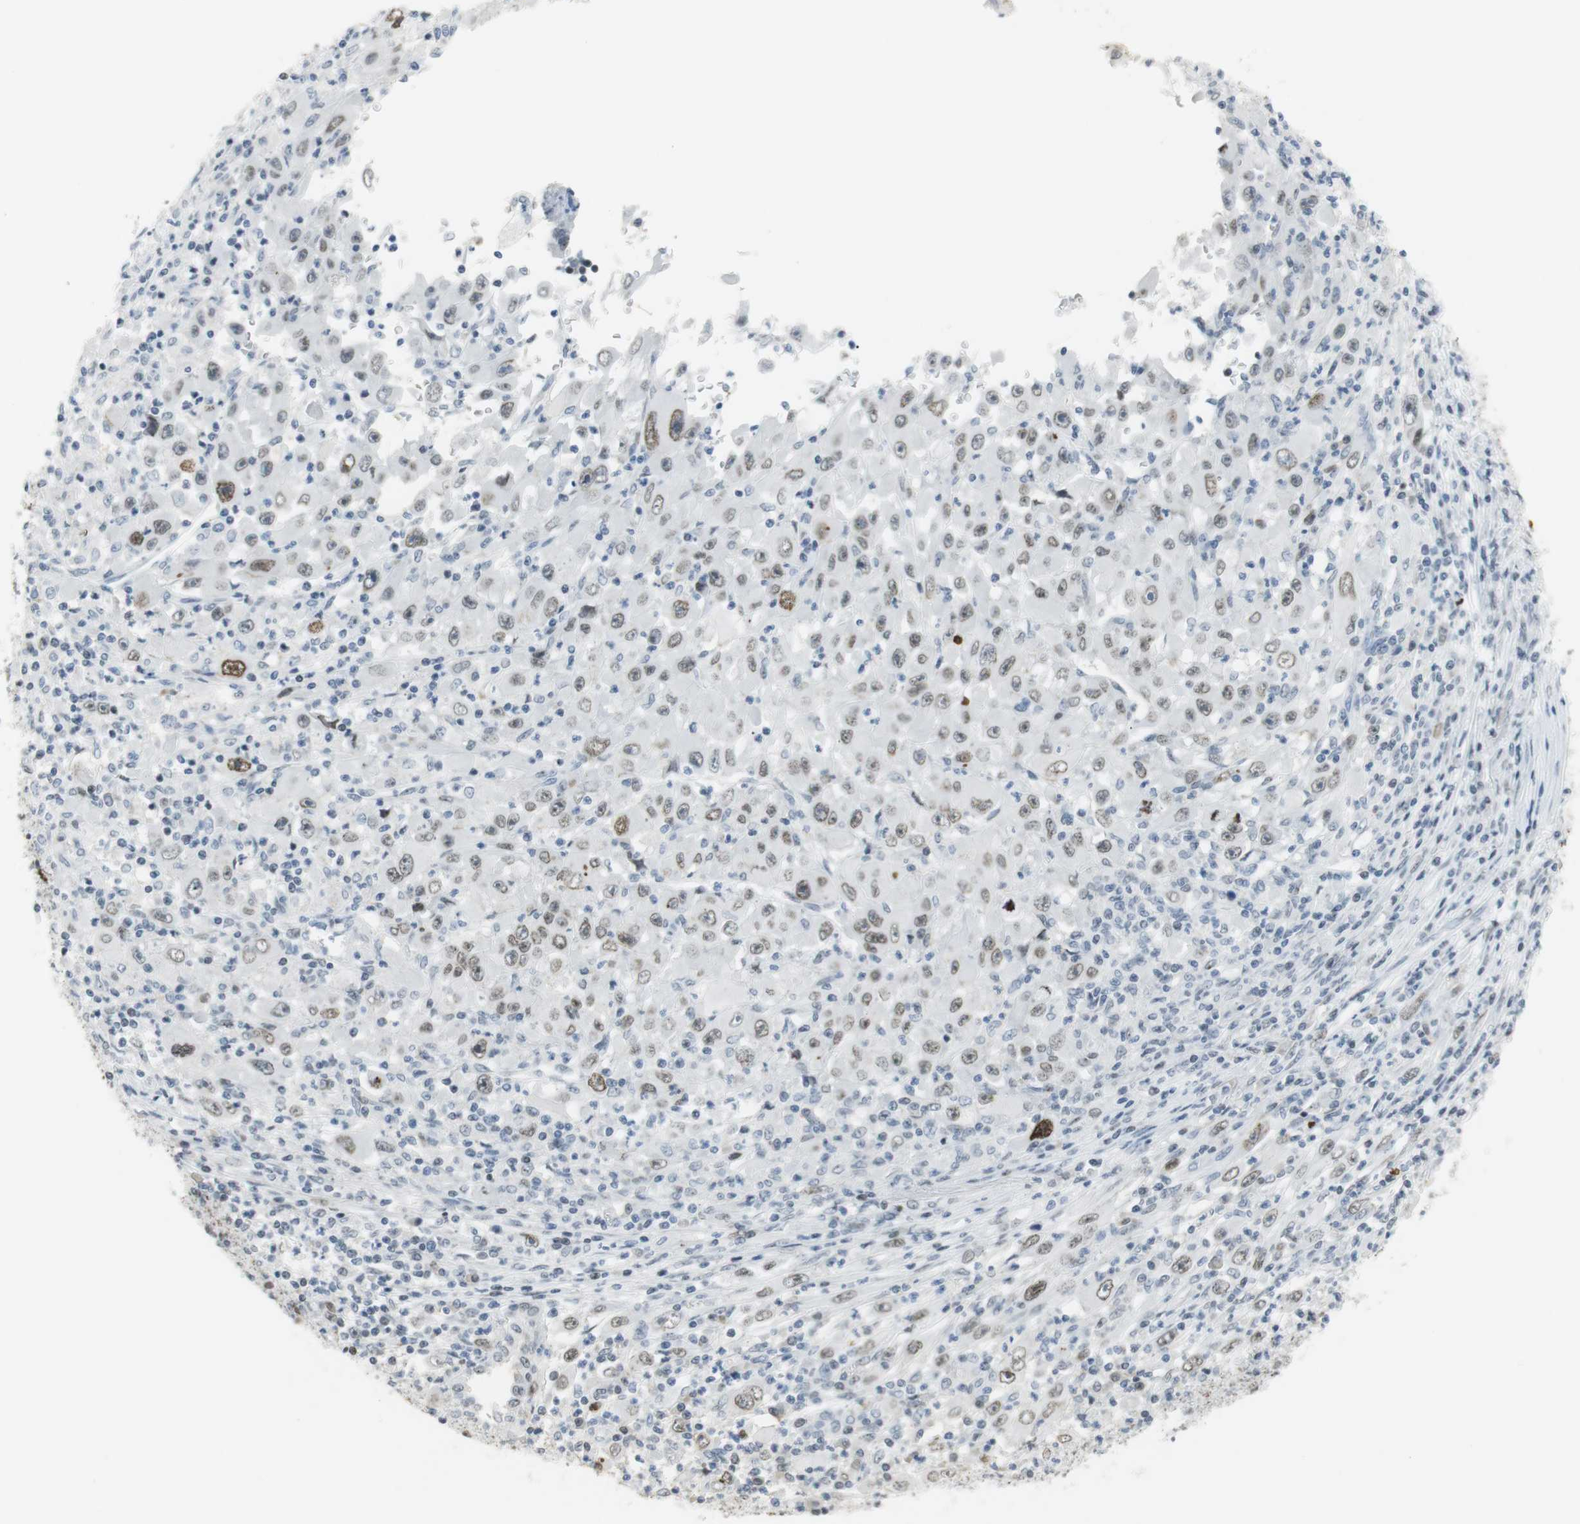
{"staining": {"intensity": "moderate", "quantity": ">75%", "location": "cytoplasmic/membranous,nuclear"}, "tissue": "melanoma", "cell_type": "Tumor cells", "image_type": "cancer", "snomed": [{"axis": "morphology", "description": "Malignant melanoma, Metastatic site"}, {"axis": "topography", "description": "Skin"}], "caption": "Immunohistochemical staining of melanoma displays moderate cytoplasmic/membranous and nuclear protein expression in about >75% of tumor cells. The protein is stained brown, and the nuclei are stained in blue (DAB IHC with brightfield microscopy, high magnification).", "gene": "BMI1", "patient": {"sex": "female", "age": 56}}